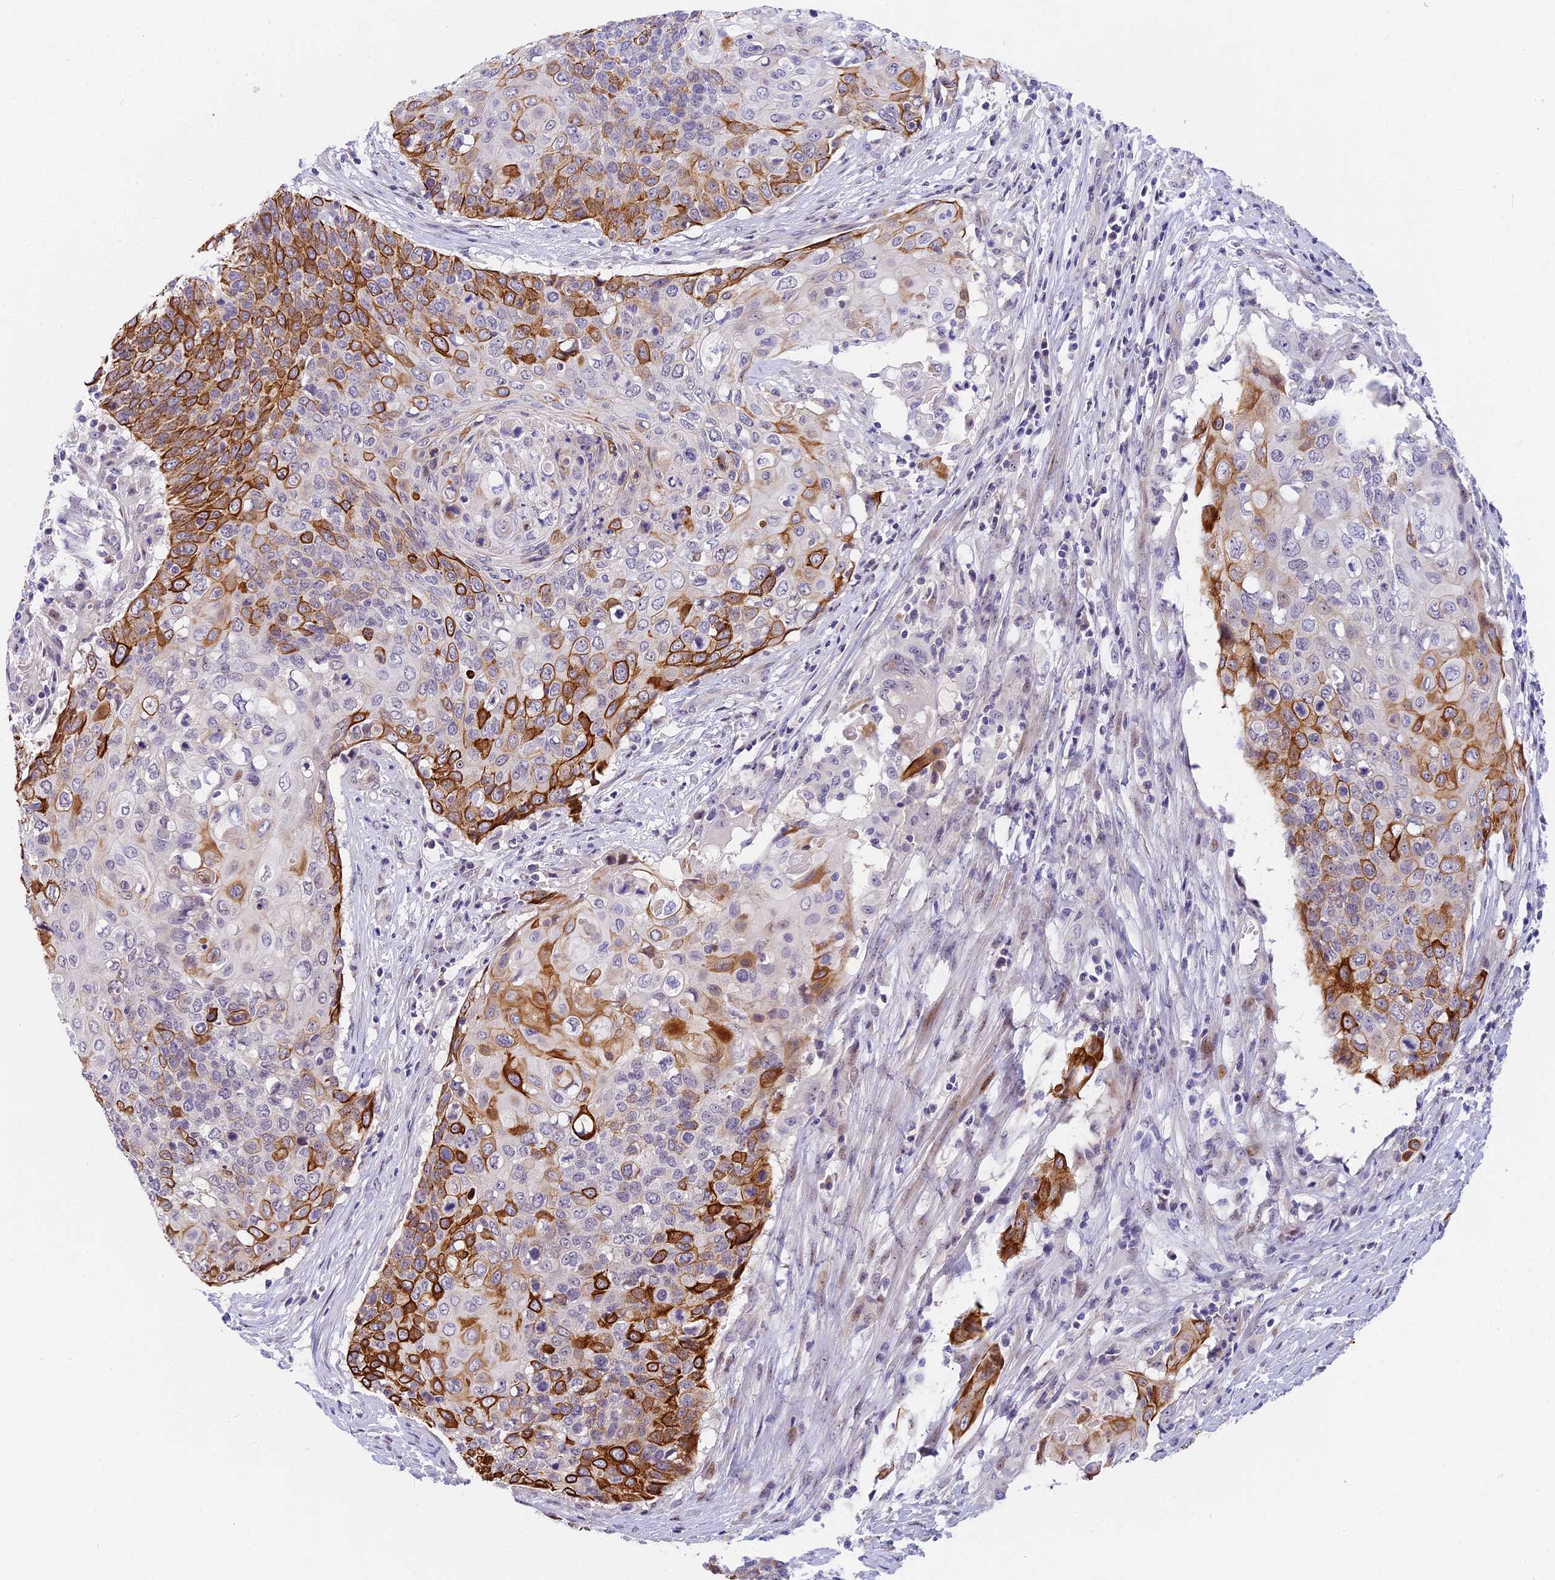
{"staining": {"intensity": "moderate", "quantity": "25%-75%", "location": "cytoplasmic/membranous"}, "tissue": "cervical cancer", "cell_type": "Tumor cells", "image_type": "cancer", "snomed": [{"axis": "morphology", "description": "Squamous cell carcinoma, NOS"}, {"axis": "topography", "description": "Cervix"}], "caption": "Immunohistochemistry histopathology image of neoplastic tissue: human squamous cell carcinoma (cervical) stained using immunohistochemistry (IHC) reveals medium levels of moderate protein expression localized specifically in the cytoplasmic/membranous of tumor cells, appearing as a cytoplasmic/membranous brown color.", "gene": "MIDN", "patient": {"sex": "female", "age": 39}}